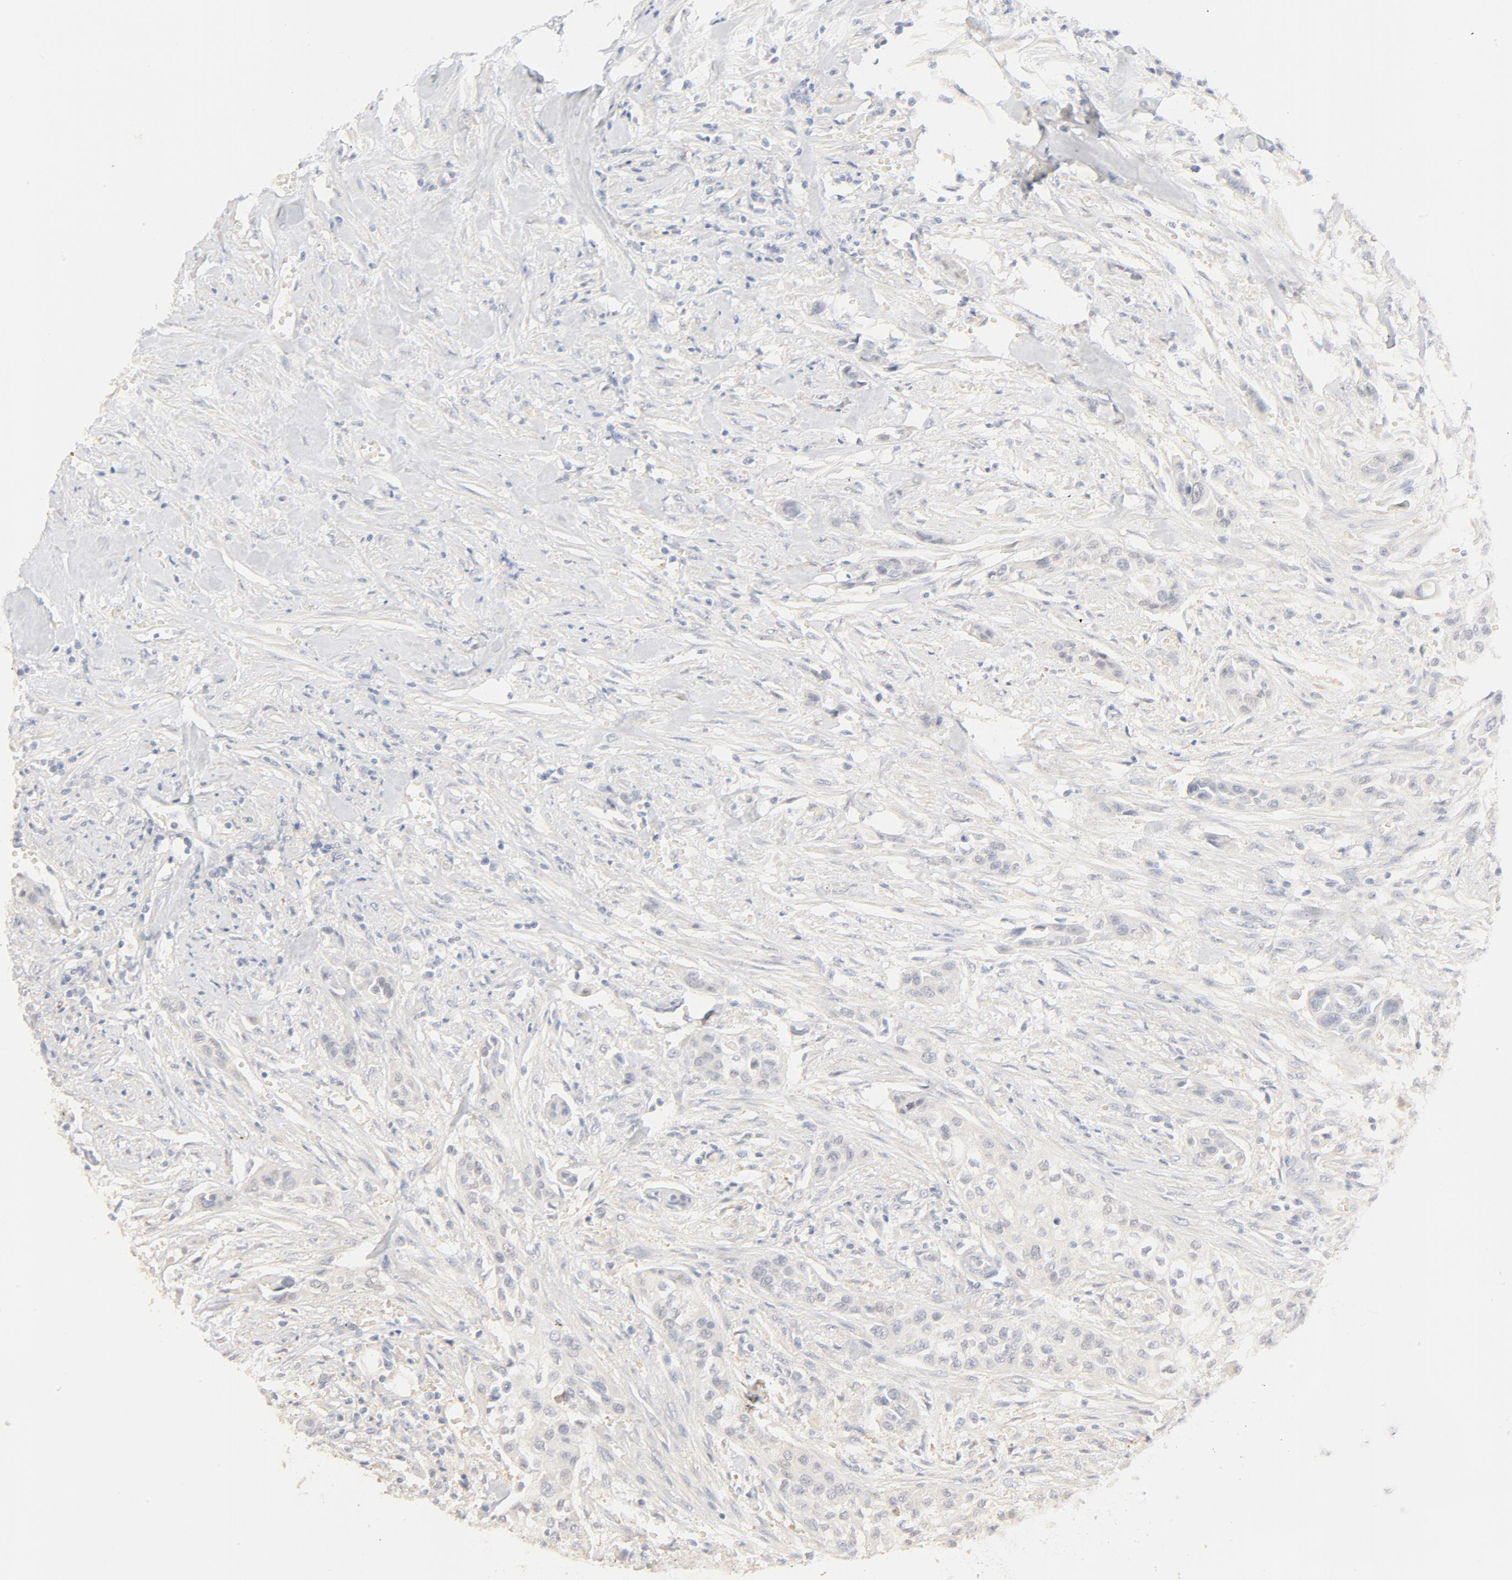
{"staining": {"intensity": "weak", "quantity": "<25%", "location": "nuclear"}, "tissue": "urothelial cancer", "cell_type": "Tumor cells", "image_type": "cancer", "snomed": [{"axis": "morphology", "description": "Urothelial carcinoma, High grade"}, {"axis": "topography", "description": "Urinary bladder"}], "caption": "Immunohistochemical staining of human urothelial cancer reveals no significant staining in tumor cells.", "gene": "FCGBP", "patient": {"sex": "male", "age": 74}}